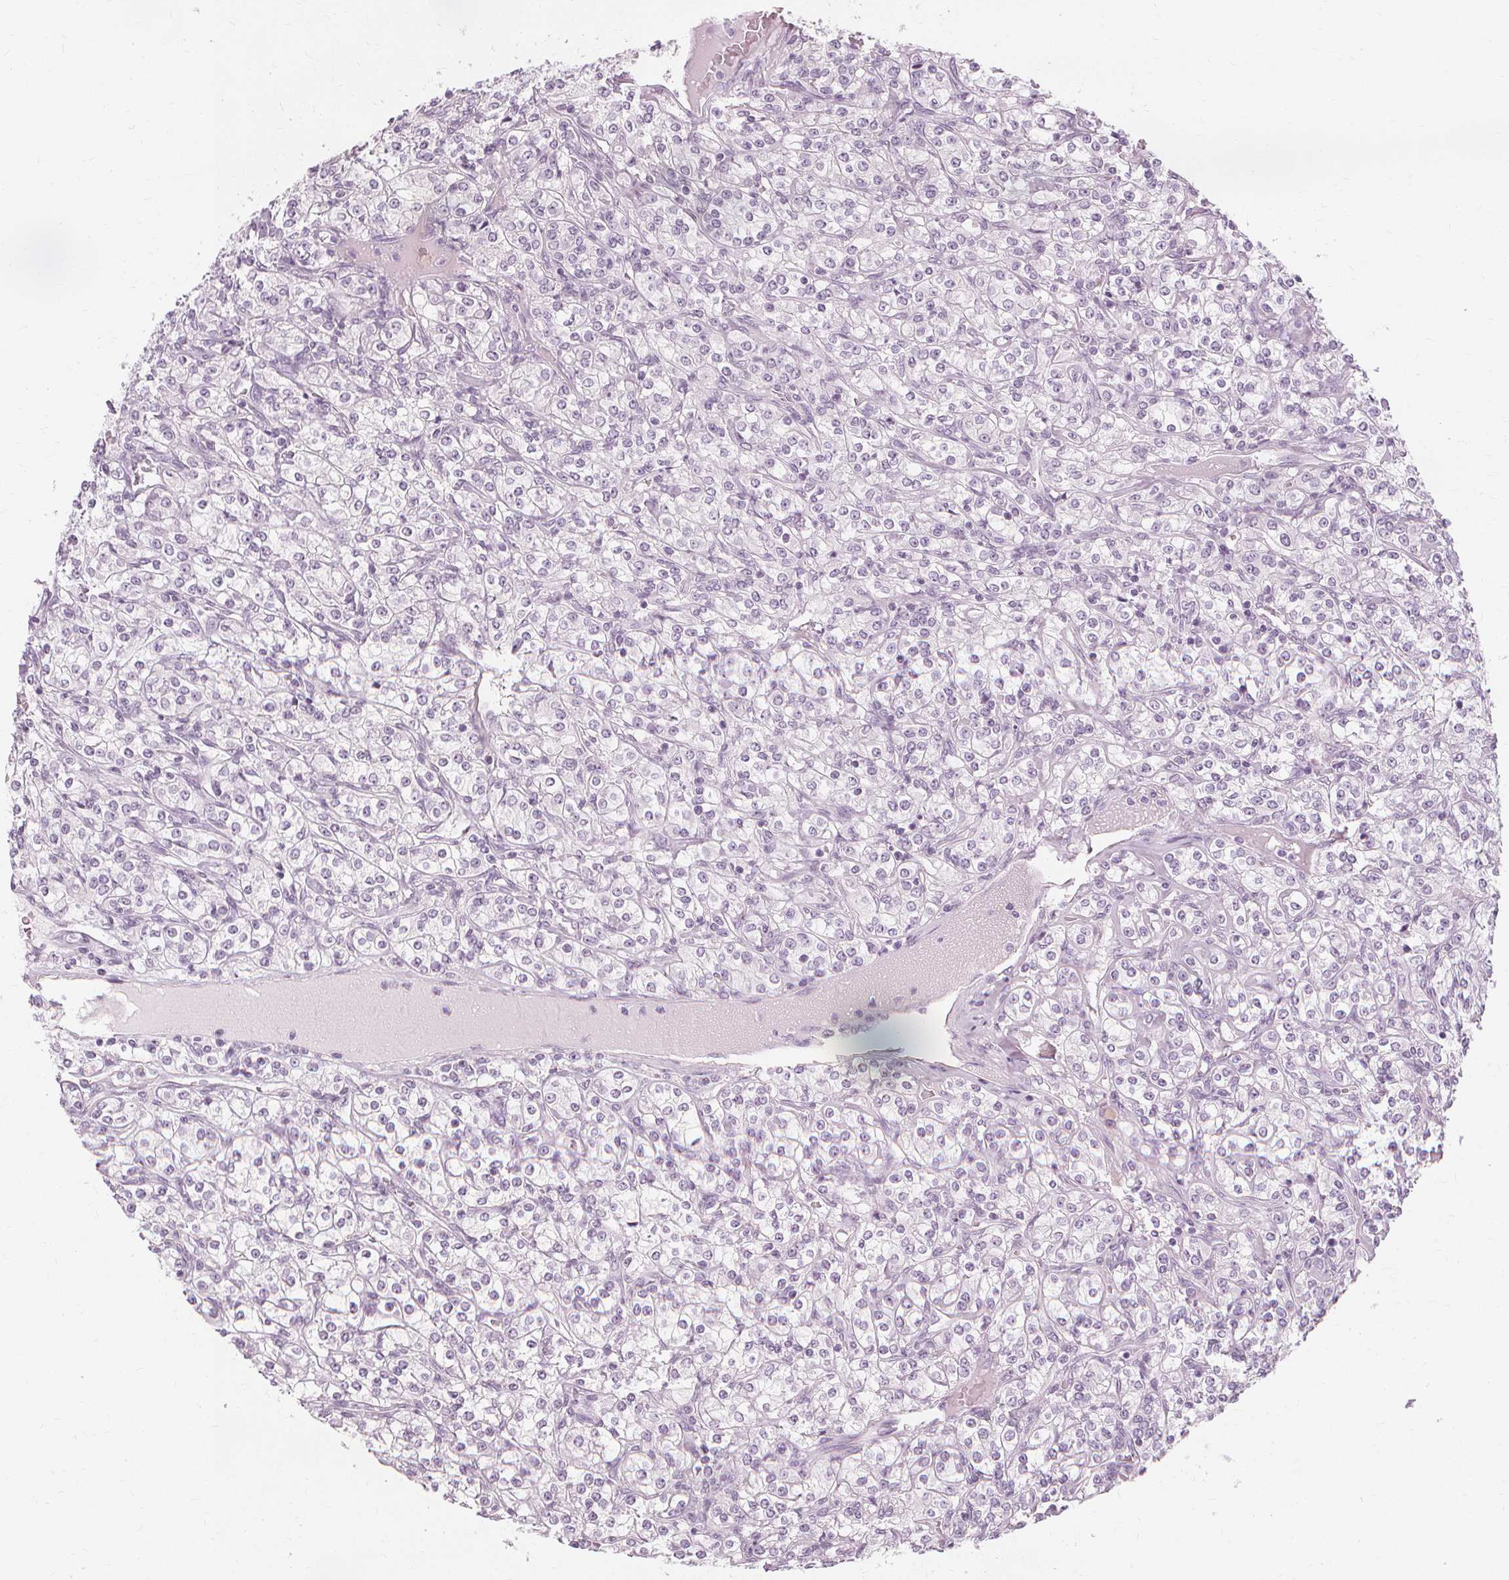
{"staining": {"intensity": "negative", "quantity": "none", "location": "none"}, "tissue": "renal cancer", "cell_type": "Tumor cells", "image_type": "cancer", "snomed": [{"axis": "morphology", "description": "Adenocarcinoma, NOS"}, {"axis": "topography", "description": "Kidney"}], "caption": "A high-resolution photomicrograph shows IHC staining of renal adenocarcinoma, which shows no significant positivity in tumor cells.", "gene": "MUC12", "patient": {"sex": "male", "age": 77}}